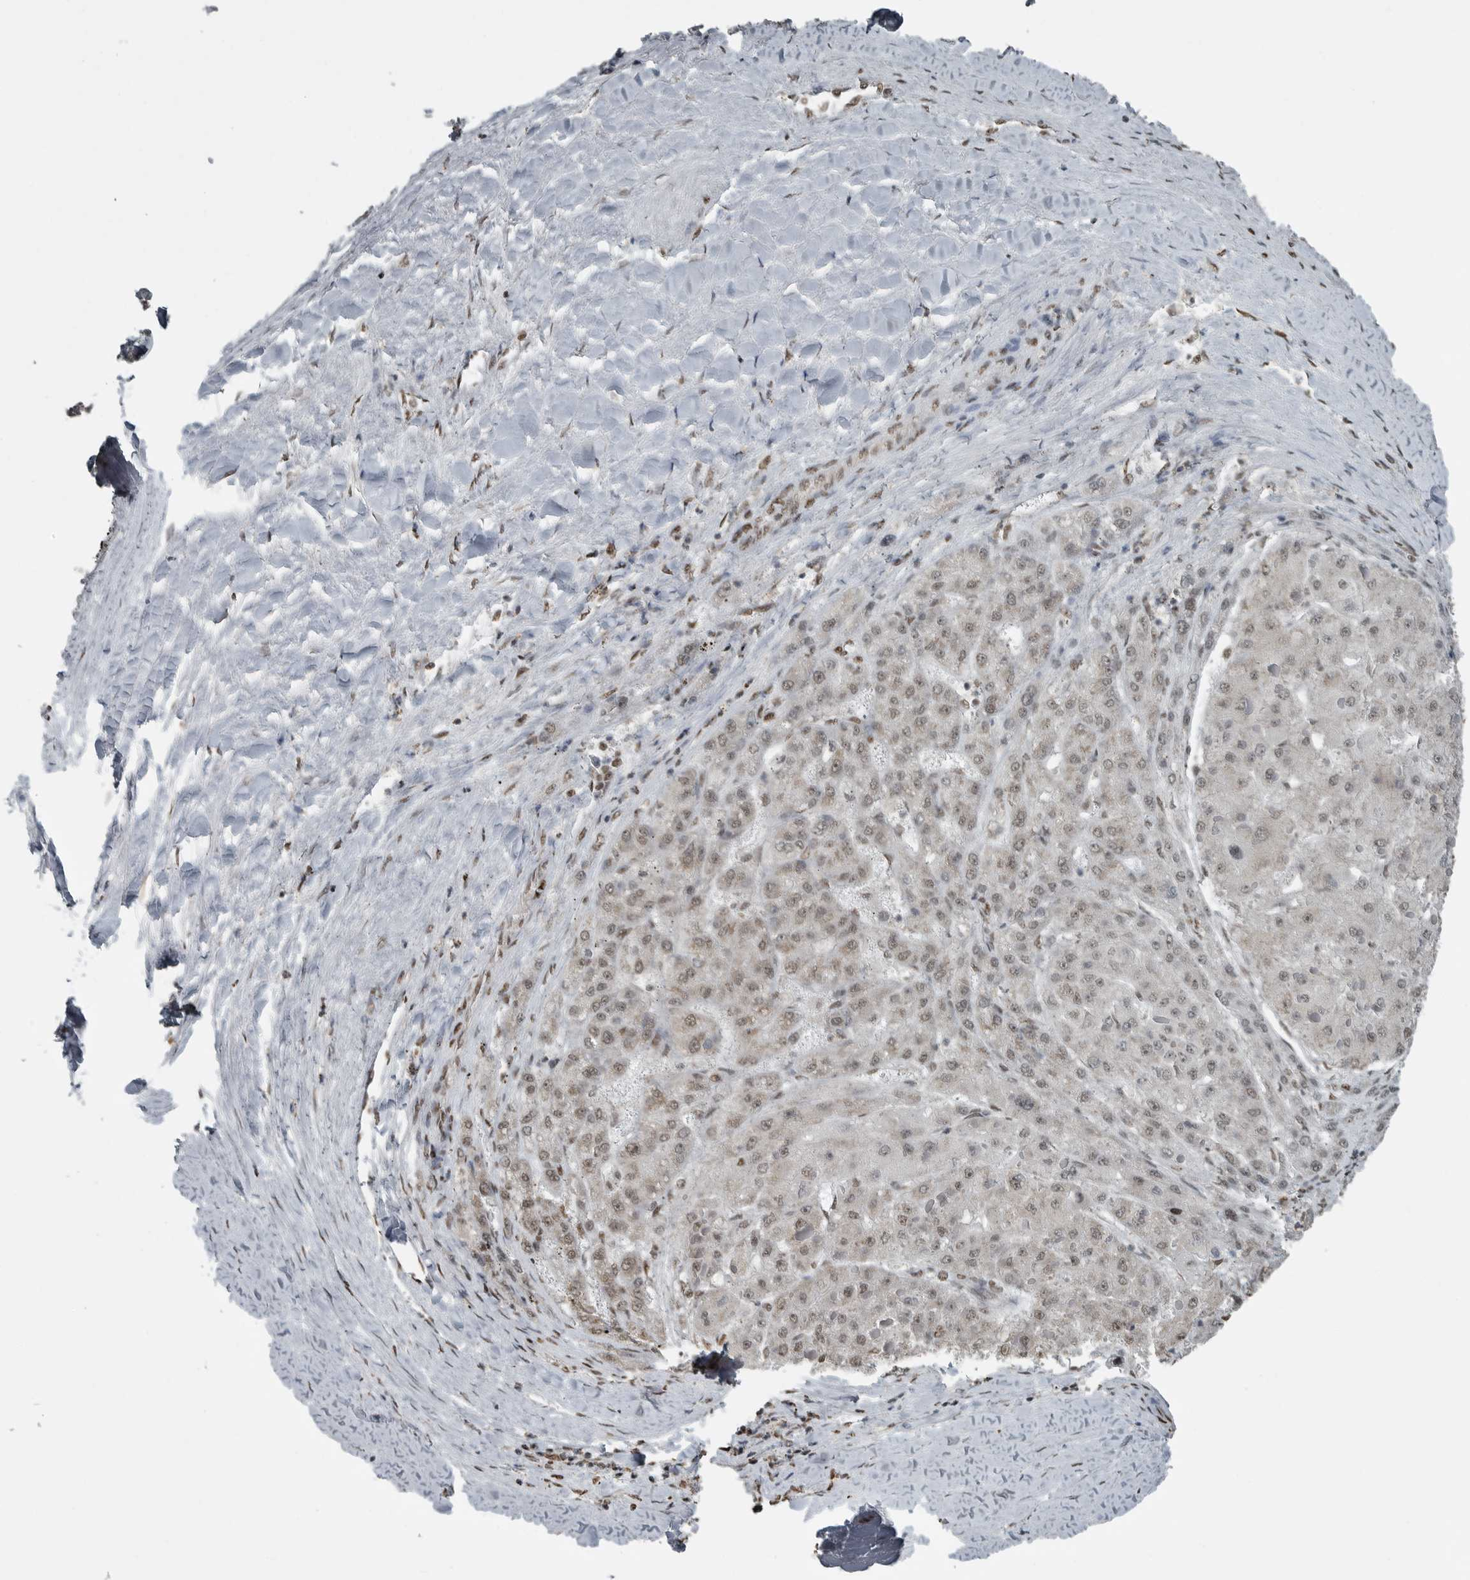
{"staining": {"intensity": "weak", "quantity": ">75%", "location": "nuclear"}, "tissue": "liver cancer", "cell_type": "Tumor cells", "image_type": "cancer", "snomed": [{"axis": "morphology", "description": "Carcinoma, Hepatocellular, NOS"}, {"axis": "topography", "description": "Liver"}], "caption": "Liver cancer tissue reveals weak nuclear expression in about >75% of tumor cells", "gene": "TGS1", "patient": {"sex": "female", "age": 73}}